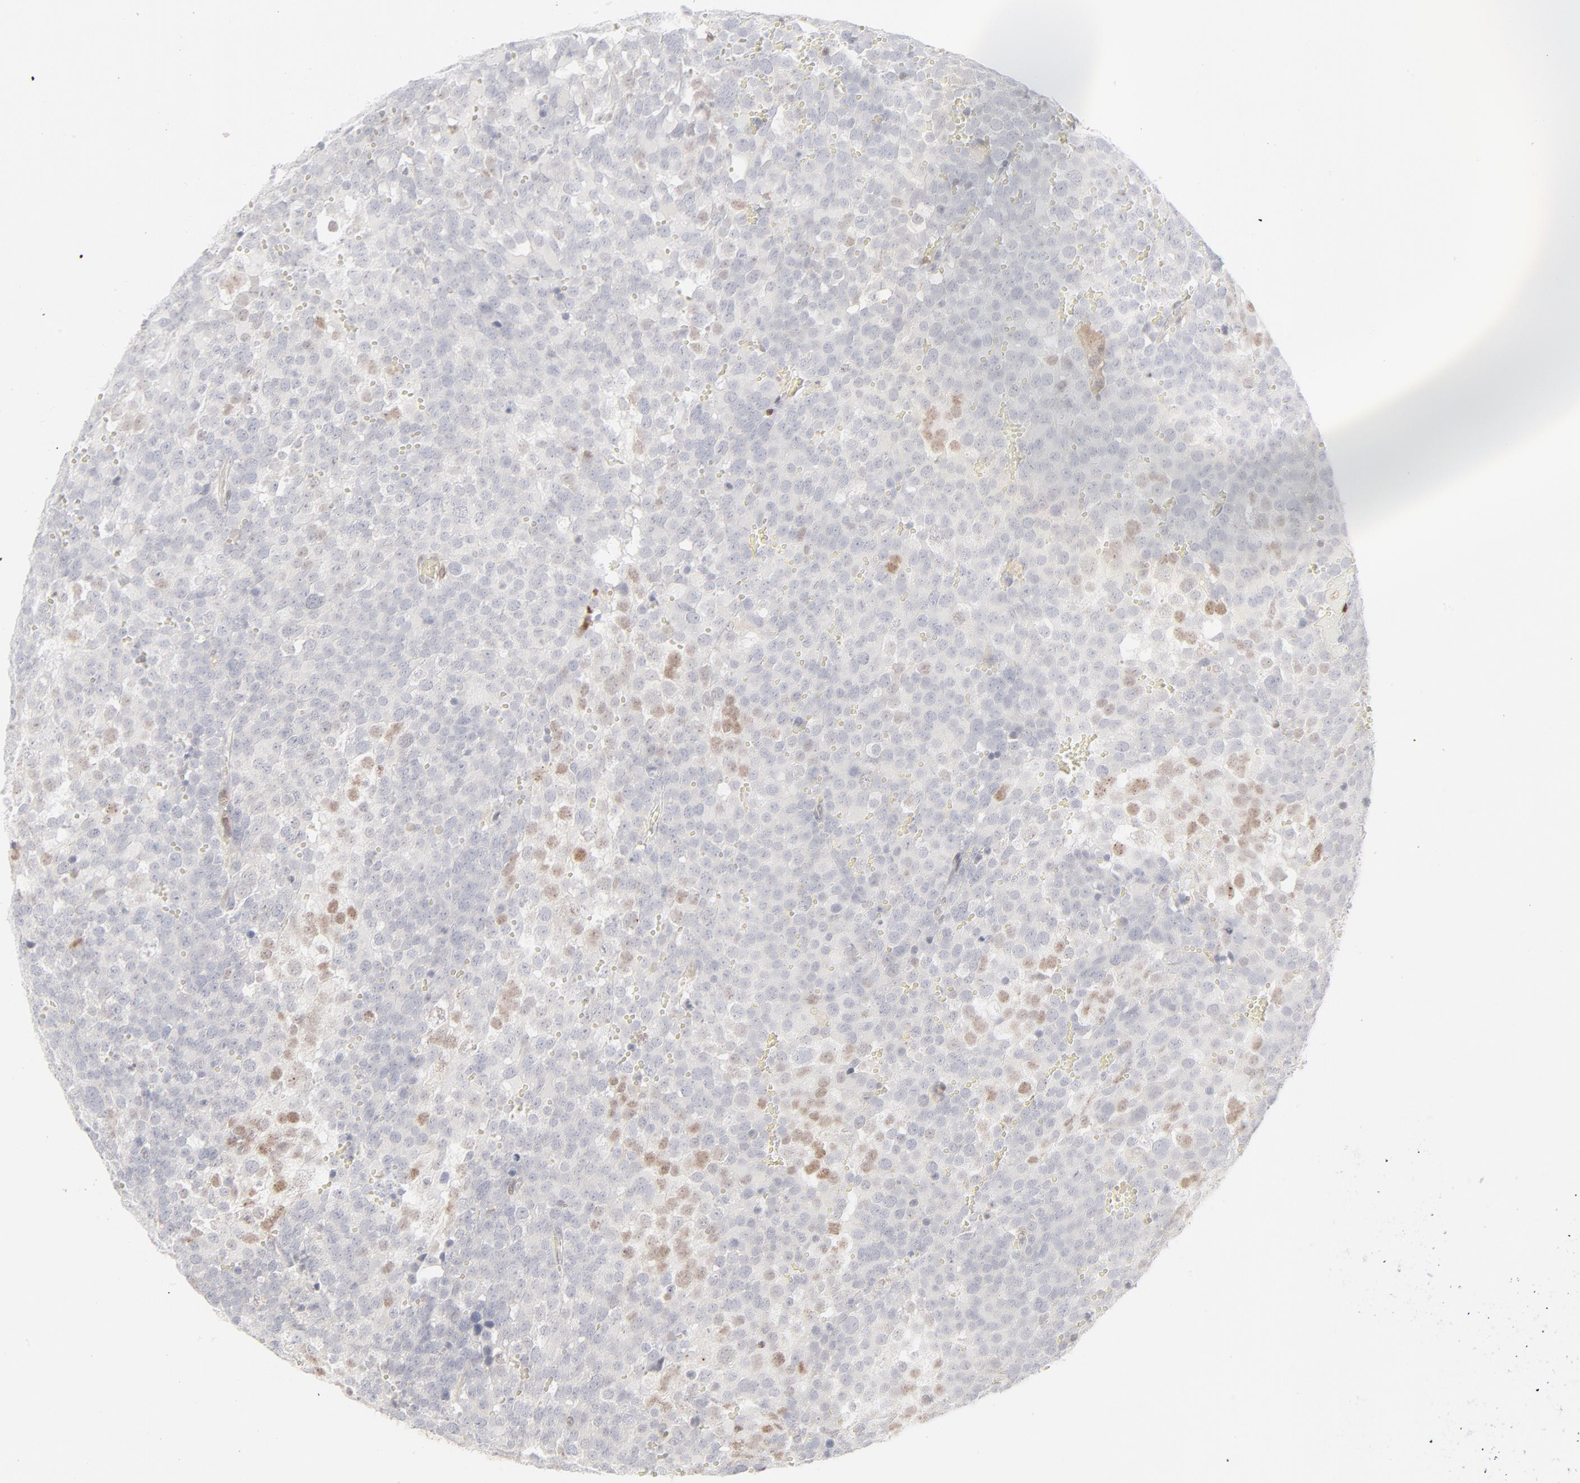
{"staining": {"intensity": "moderate", "quantity": "<25%", "location": "nuclear"}, "tissue": "testis cancer", "cell_type": "Tumor cells", "image_type": "cancer", "snomed": [{"axis": "morphology", "description": "Seminoma, NOS"}, {"axis": "topography", "description": "Testis"}], "caption": "Testis cancer stained for a protein (brown) exhibits moderate nuclear positive positivity in approximately <25% of tumor cells.", "gene": "PRKCB", "patient": {"sex": "male", "age": 71}}